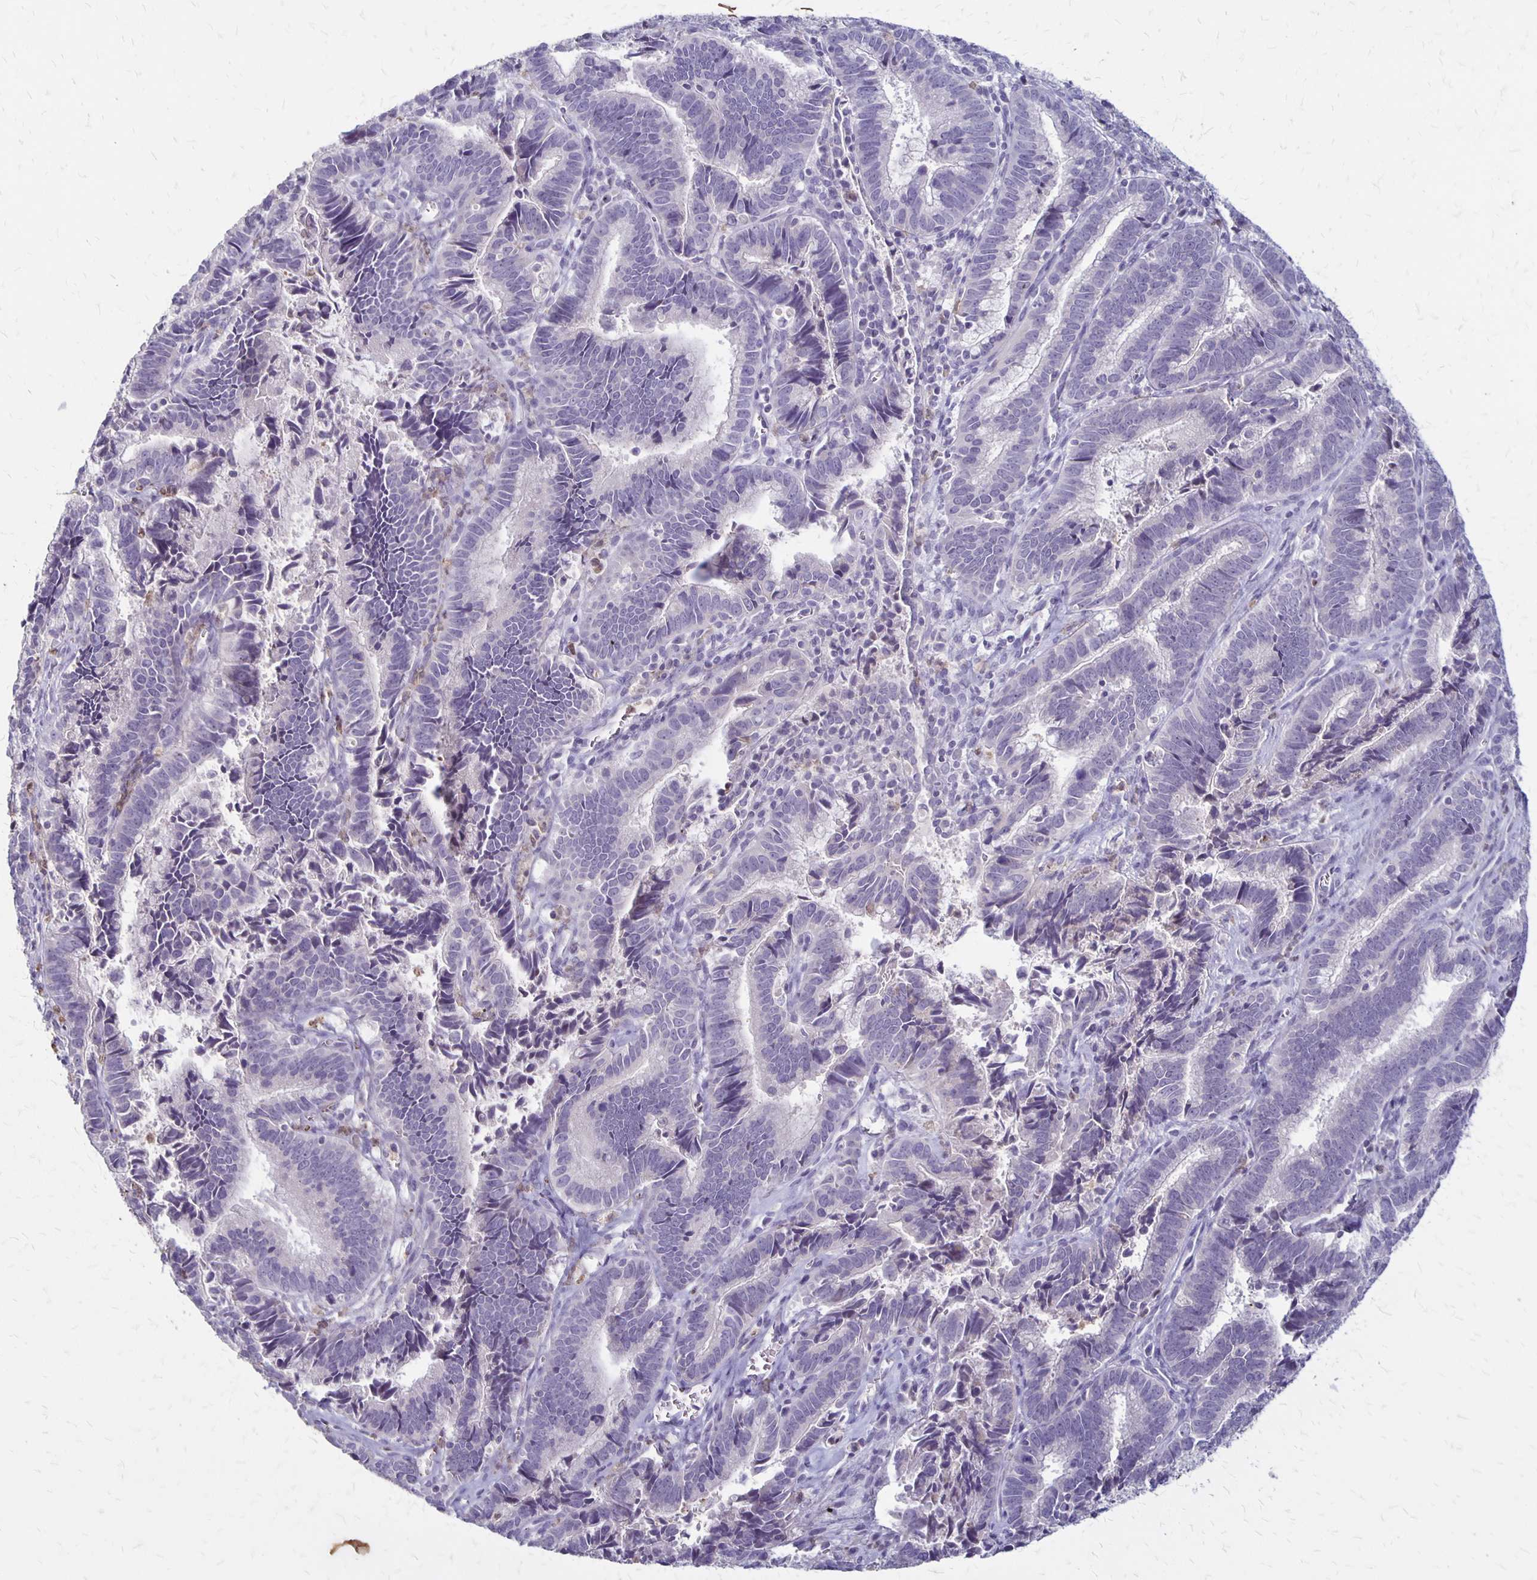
{"staining": {"intensity": "negative", "quantity": "none", "location": "none"}, "tissue": "cervical cancer", "cell_type": "Tumor cells", "image_type": "cancer", "snomed": [{"axis": "morphology", "description": "Adenocarcinoma, NOS"}, {"axis": "topography", "description": "Cervix"}], "caption": "Cervical adenocarcinoma was stained to show a protein in brown. There is no significant staining in tumor cells. (Immunohistochemistry, brightfield microscopy, high magnification).", "gene": "SEPTIN5", "patient": {"sex": "female", "age": 61}}